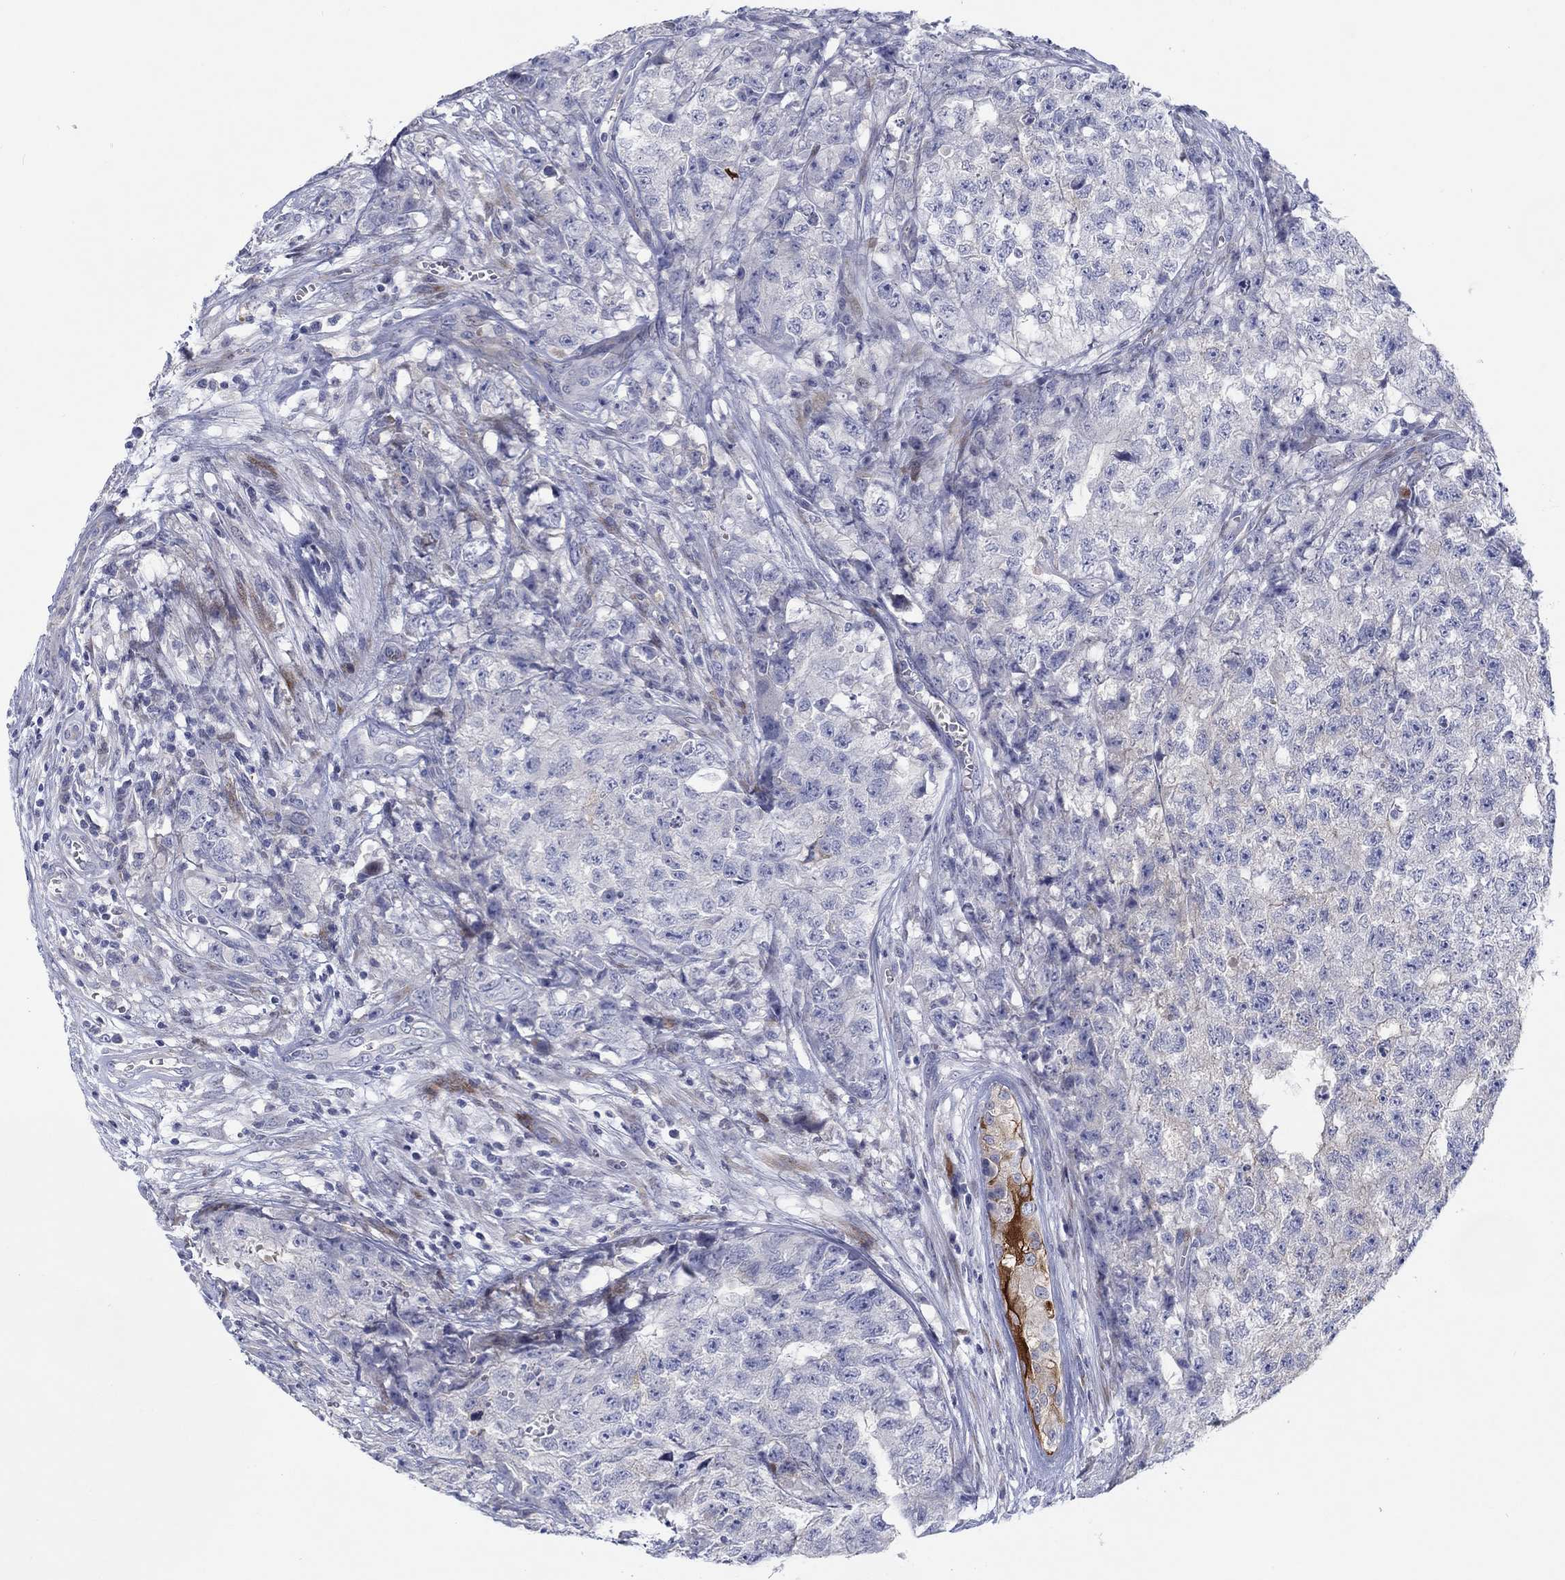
{"staining": {"intensity": "negative", "quantity": "none", "location": "none"}, "tissue": "testis cancer", "cell_type": "Tumor cells", "image_type": "cancer", "snomed": [{"axis": "morphology", "description": "Seminoma, NOS"}, {"axis": "morphology", "description": "Carcinoma, Embryonal, NOS"}, {"axis": "topography", "description": "Testis"}], "caption": "DAB (3,3'-diaminobenzidine) immunohistochemical staining of testis embryonal carcinoma demonstrates no significant positivity in tumor cells.", "gene": "ARHGAP36", "patient": {"sex": "male", "age": 22}}